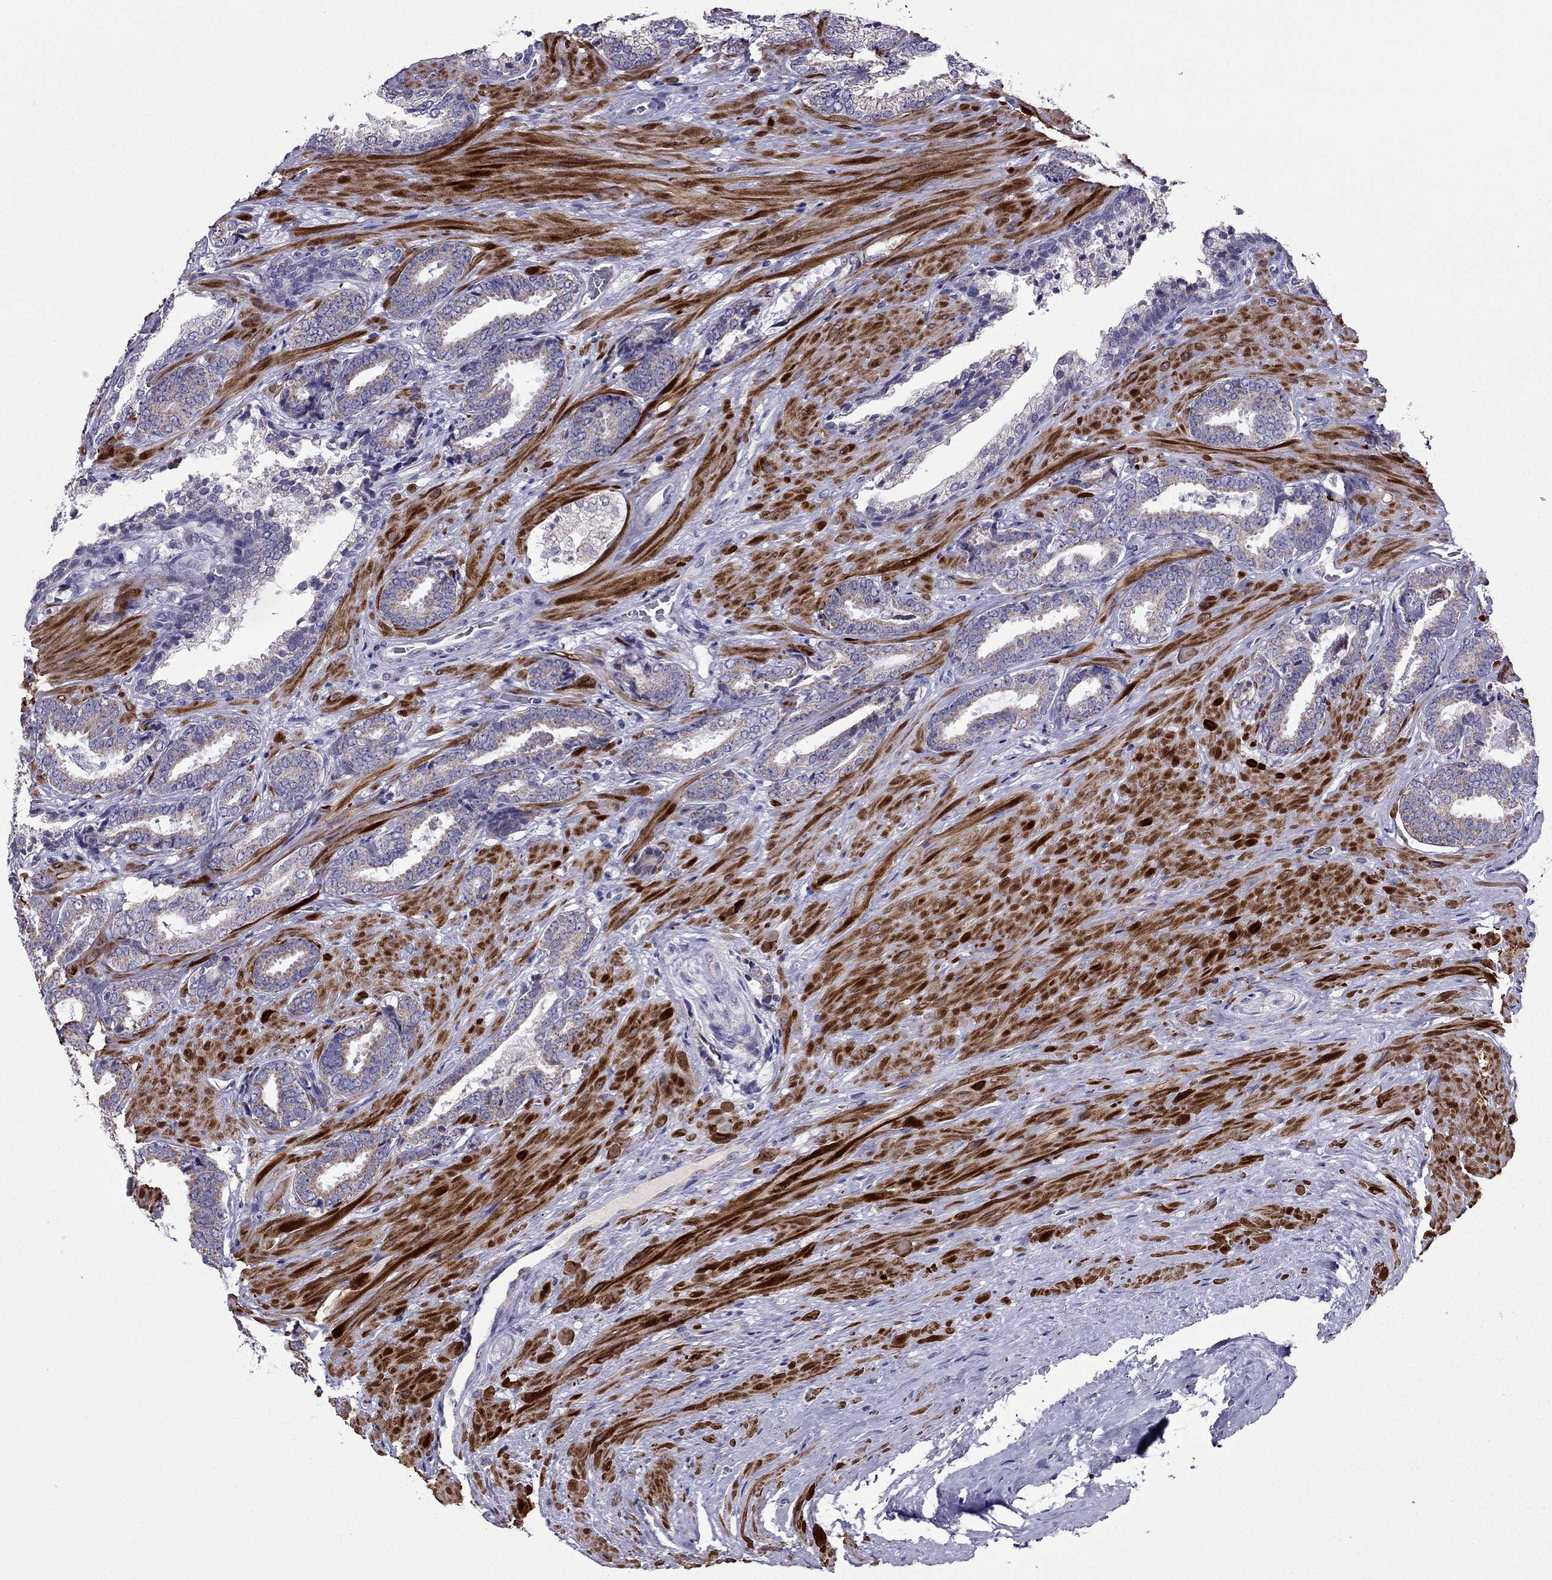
{"staining": {"intensity": "weak", "quantity": ">75%", "location": "cytoplasmic/membranous"}, "tissue": "prostate cancer", "cell_type": "Tumor cells", "image_type": "cancer", "snomed": [{"axis": "morphology", "description": "Adenocarcinoma, Low grade"}, {"axis": "topography", "description": "Prostate"}], "caption": "IHC image of neoplastic tissue: human prostate adenocarcinoma (low-grade) stained using immunohistochemistry displays low levels of weak protein expression localized specifically in the cytoplasmic/membranous of tumor cells, appearing as a cytoplasmic/membranous brown color.", "gene": "DSC1", "patient": {"sex": "male", "age": 61}}